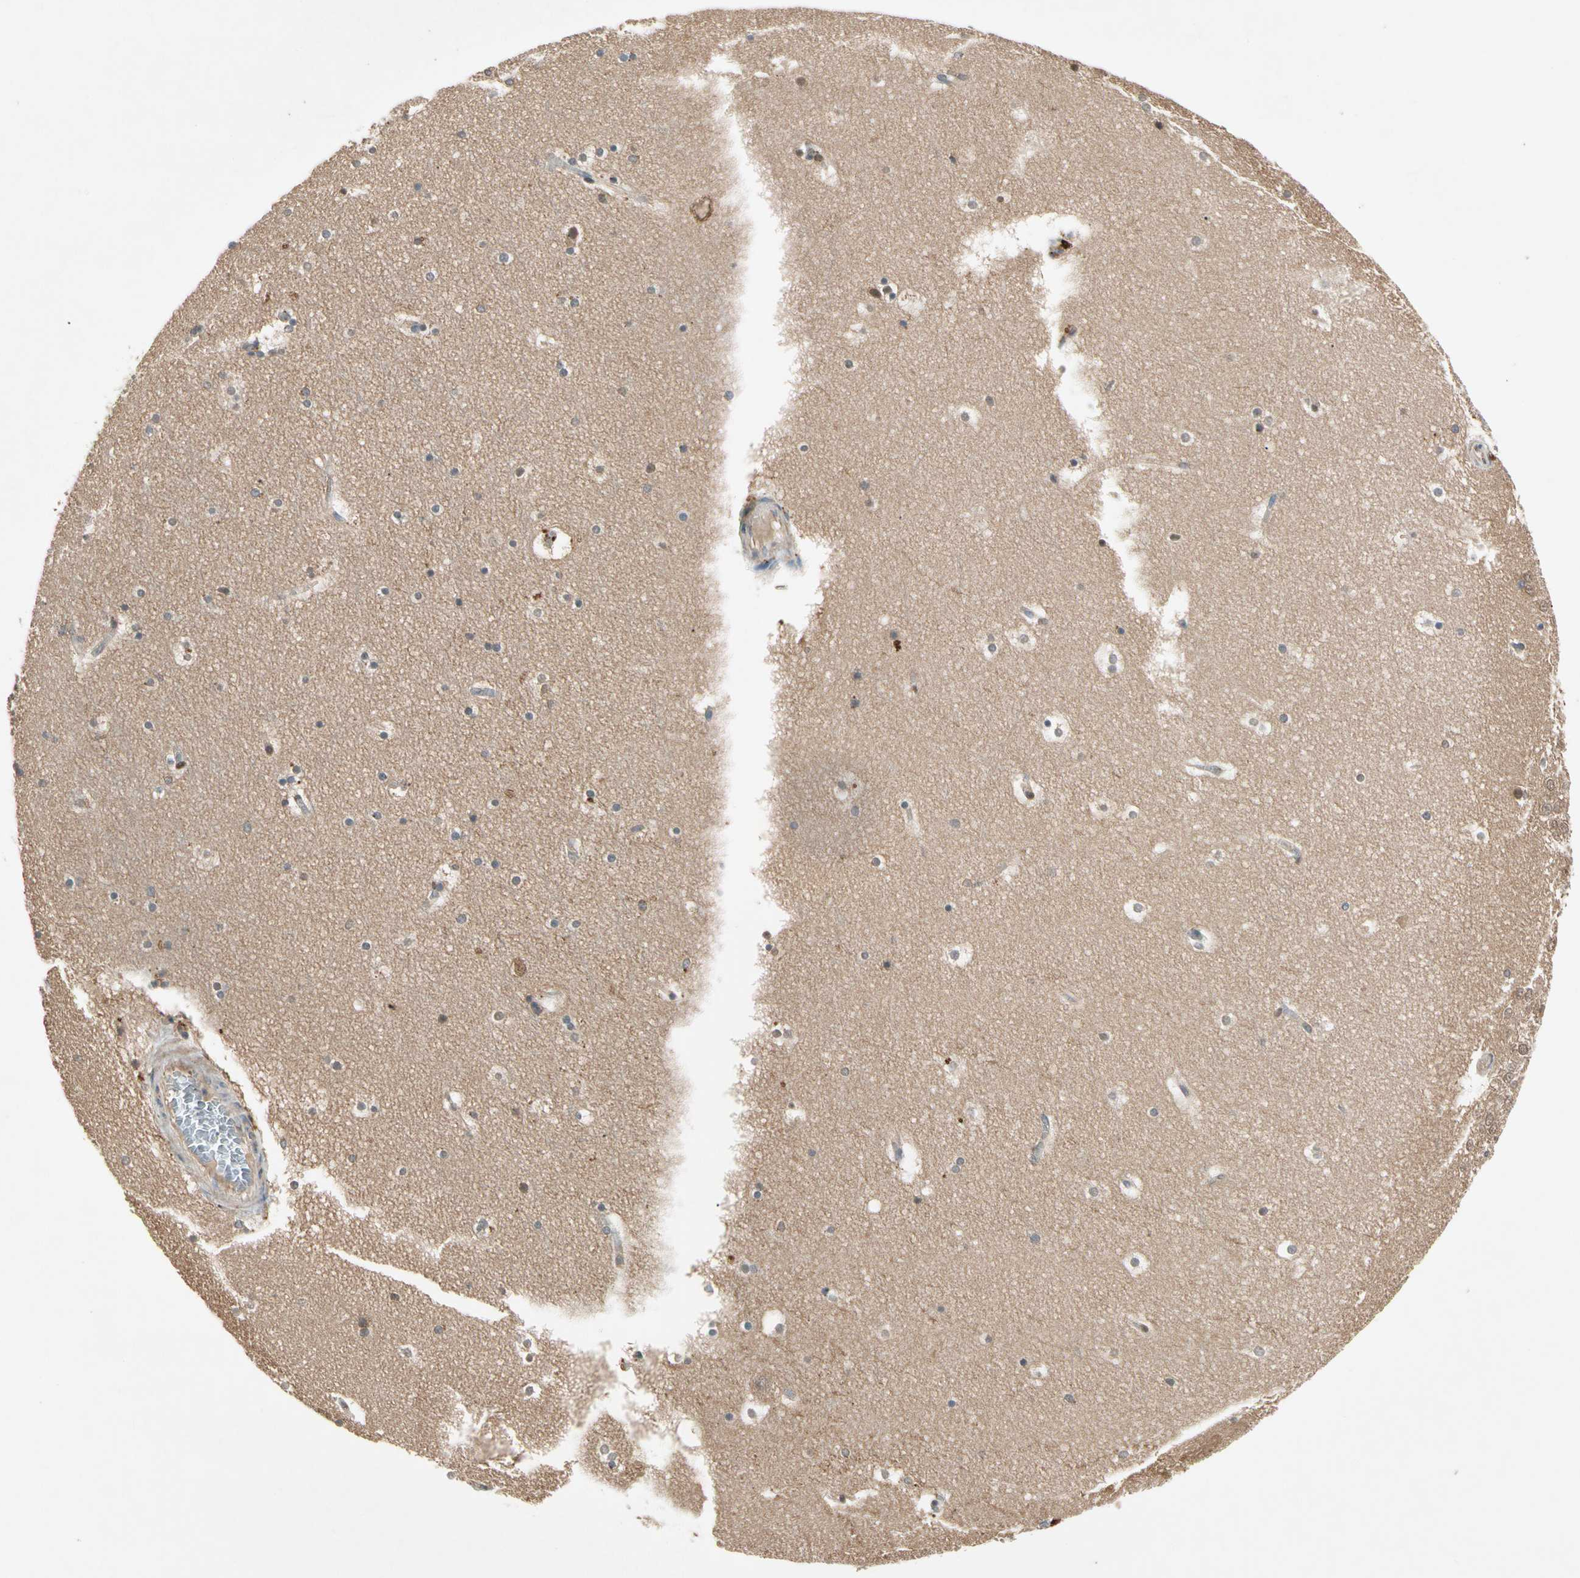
{"staining": {"intensity": "moderate", "quantity": "25%-75%", "location": "cytoplasmic/membranous"}, "tissue": "hippocampus", "cell_type": "Glial cells", "image_type": "normal", "snomed": [{"axis": "morphology", "description": "Normal tissue, NOS"}, {"axis": "topography", "description": "Hippocampus"}], "caption": "Hippocampus stained for a protein (brown) exhibits moderate cytoplasmic/membranous positive positivity in about 25%-75% of glial cells.", "gene": "ROCK2", "patient": {"sex": "male", "age": 45}}